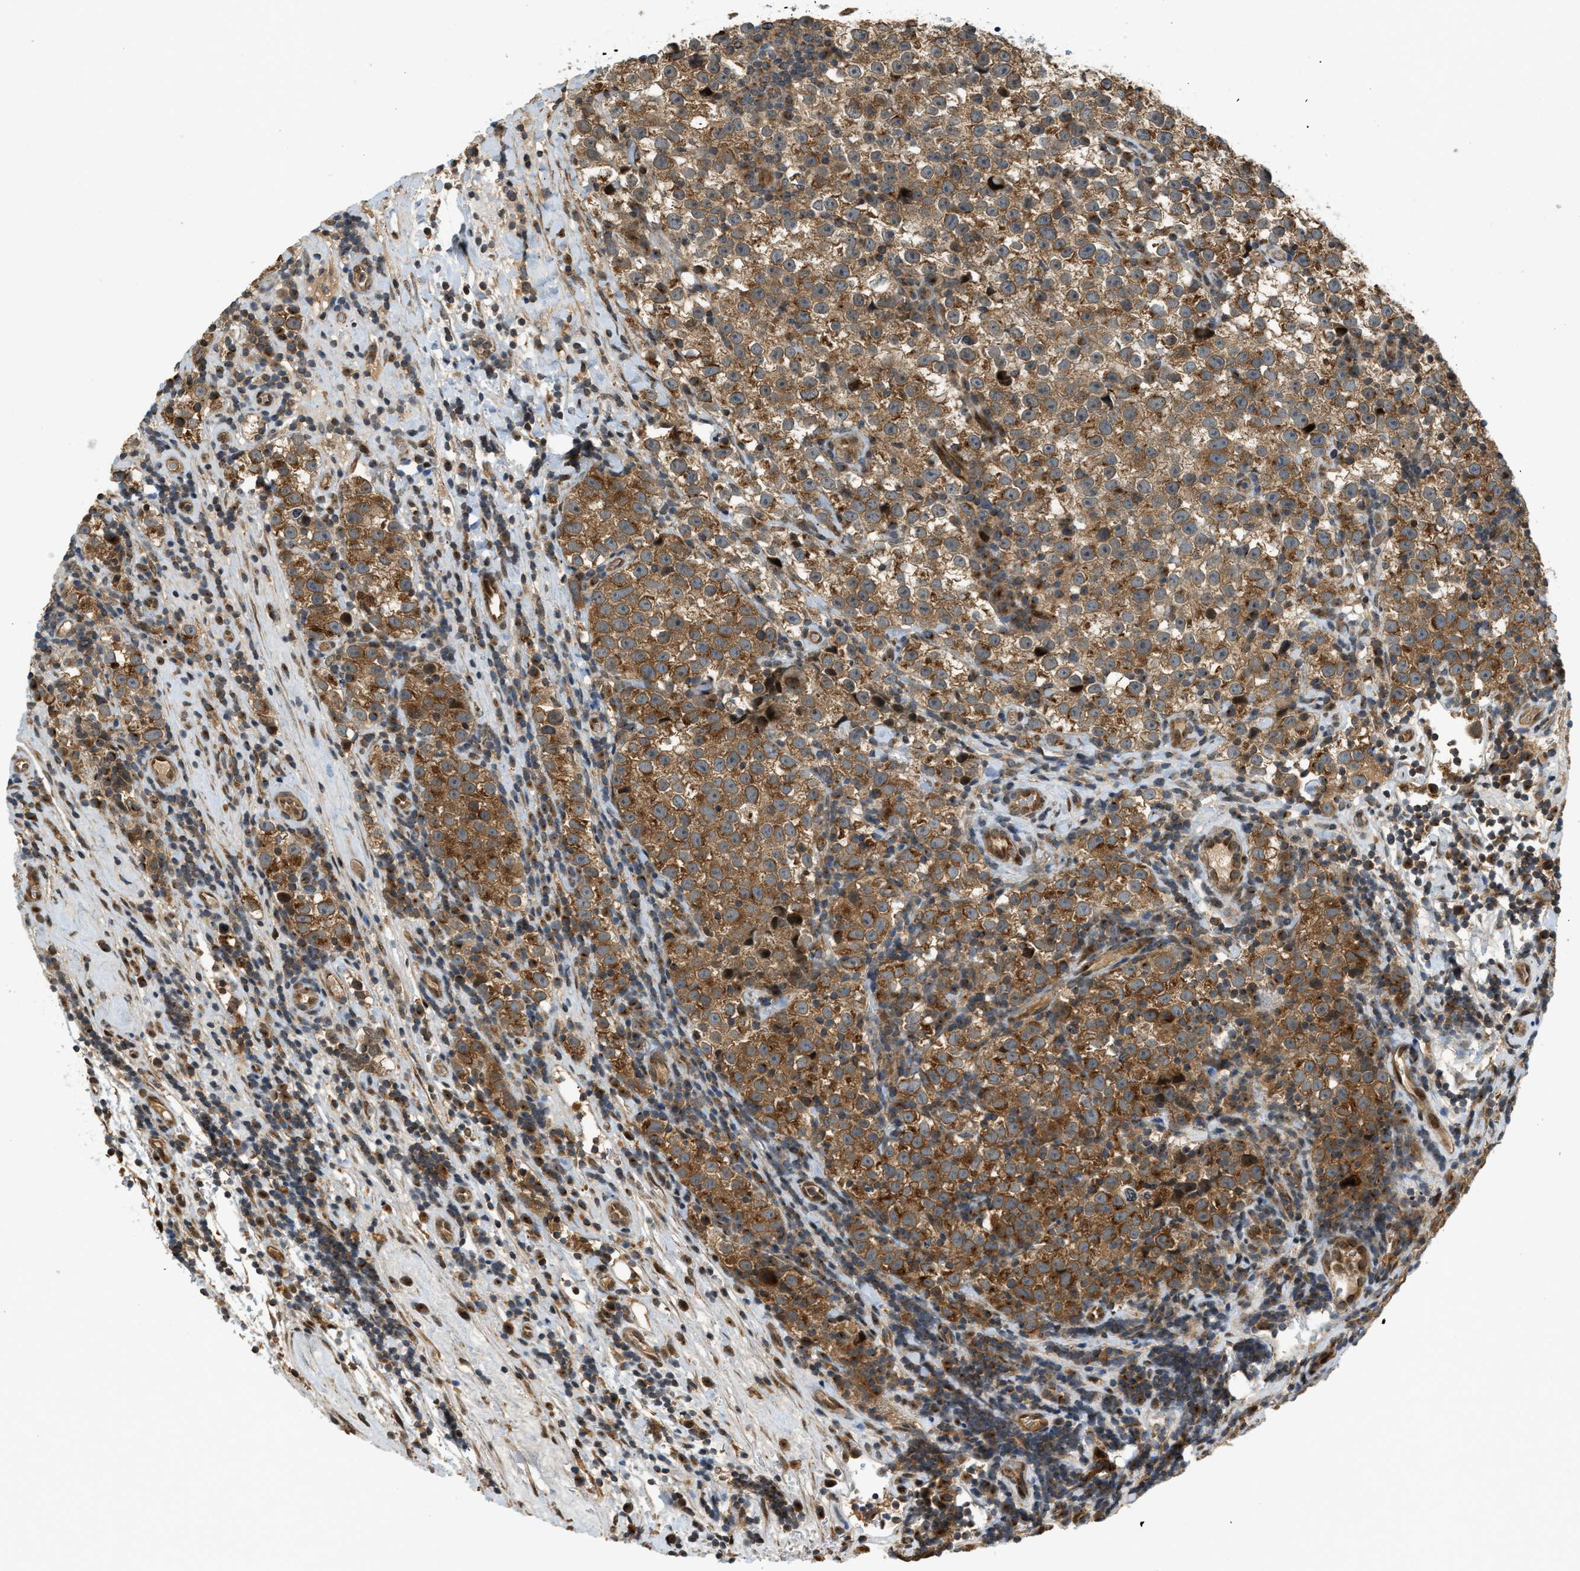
{"staining": {"intensity": "moderate", "quantity": ">75%", "location": "cytoplasmic/membranous"}, "tissue": "testis cancer", "cell_type": "Tumor cells", "image_type": "cancer", "snomed": [{"axis": "morphology", "description": "Normal tissue, NOS"}, {"axis": "morphology", "description": "Seminoma, NOS"}, {"axis": "topography", "description": "Testis"}], "caption": "This histopathology image exhibits testis seminoma stained with immunohistochemistry to label a protein in brown. The cytoplasmic/membranous of tumor cells show moderate positivity for the protein. Nuclei are counter-stained blue.", "gene": "TRAPPC14", "patient": {"sex": "male", "age": 43}}